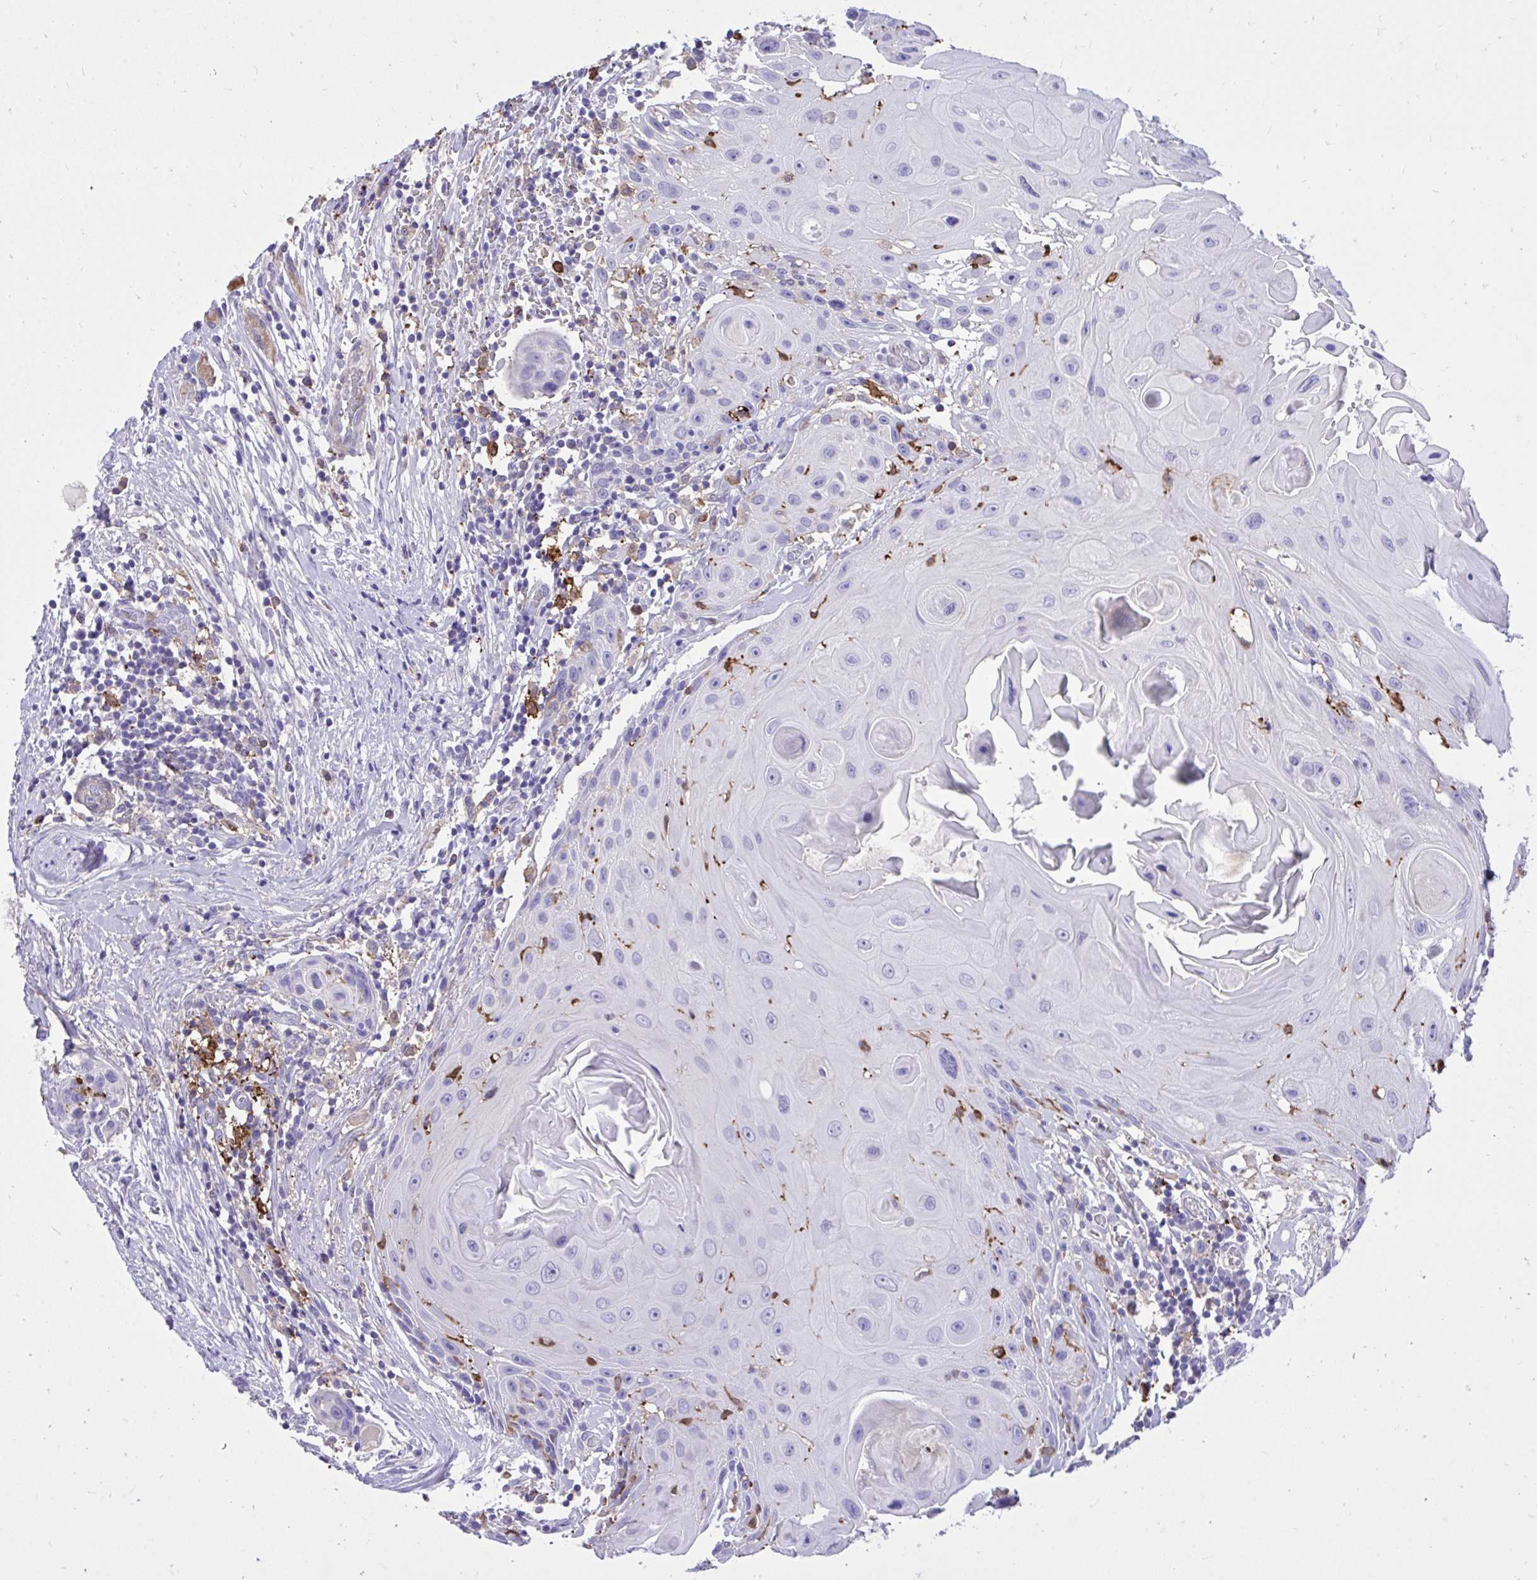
{"staining": {"intensity": "negative", "quantity": "none", "location": "none"}, "tissue": "head and neck cancer", "cell_type": "Tumor cells", "image_type": "cancer", "snomed": [{"axis": "morphology", "description": "Squamous cell carcinoma, NOS"}, {"axis": "topography", "description": "Oral tissue"}, {"axis": "topography", "description": "Head-Neck"}], "caption": "Head and neck cancer was stained to show a protein in brown. There is no significant expression in tumor cells.", "gene": "TLR7", "patient": {"sex": "male", "age": 49}}